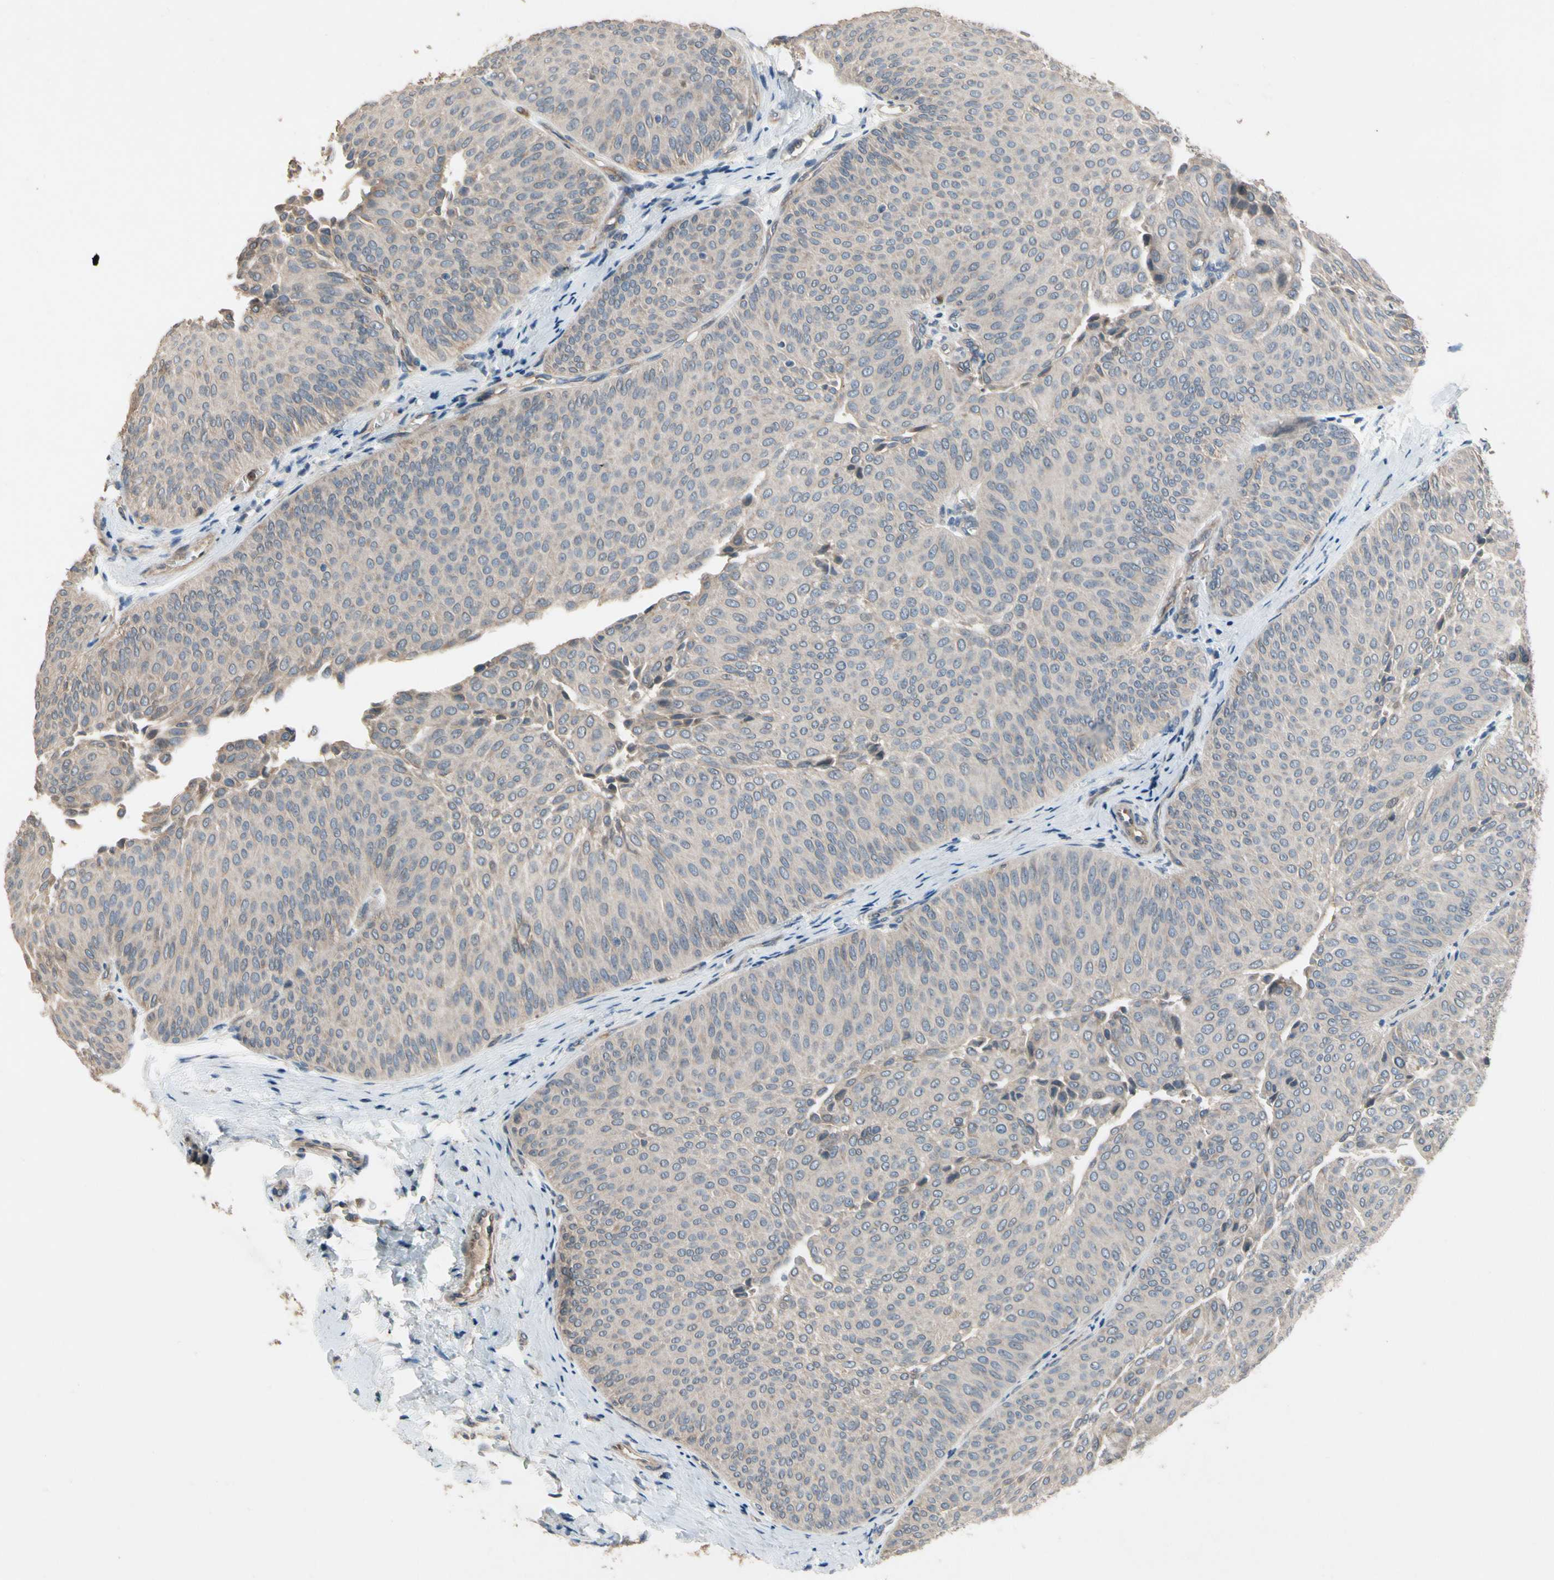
{"staining": {"intensity": "negative", "quantity": "none", "location": "none"}, "tissue": "urothelial cancer", "cell_type": "Tumor cells", "image_type": "cancer", "snomed": [{"axis": "morphology", "description": "Urothelial carcinoma, Low grade"}, {"axis": "topography", "description": "Urinary bladder"}], "caption": "This is a micrograph of IHC staining of urothelial cancer, which shows no positivity in tumor cells.", "gene": "SIGLEC5", "patient": {"sex": "female", "age": 60}}